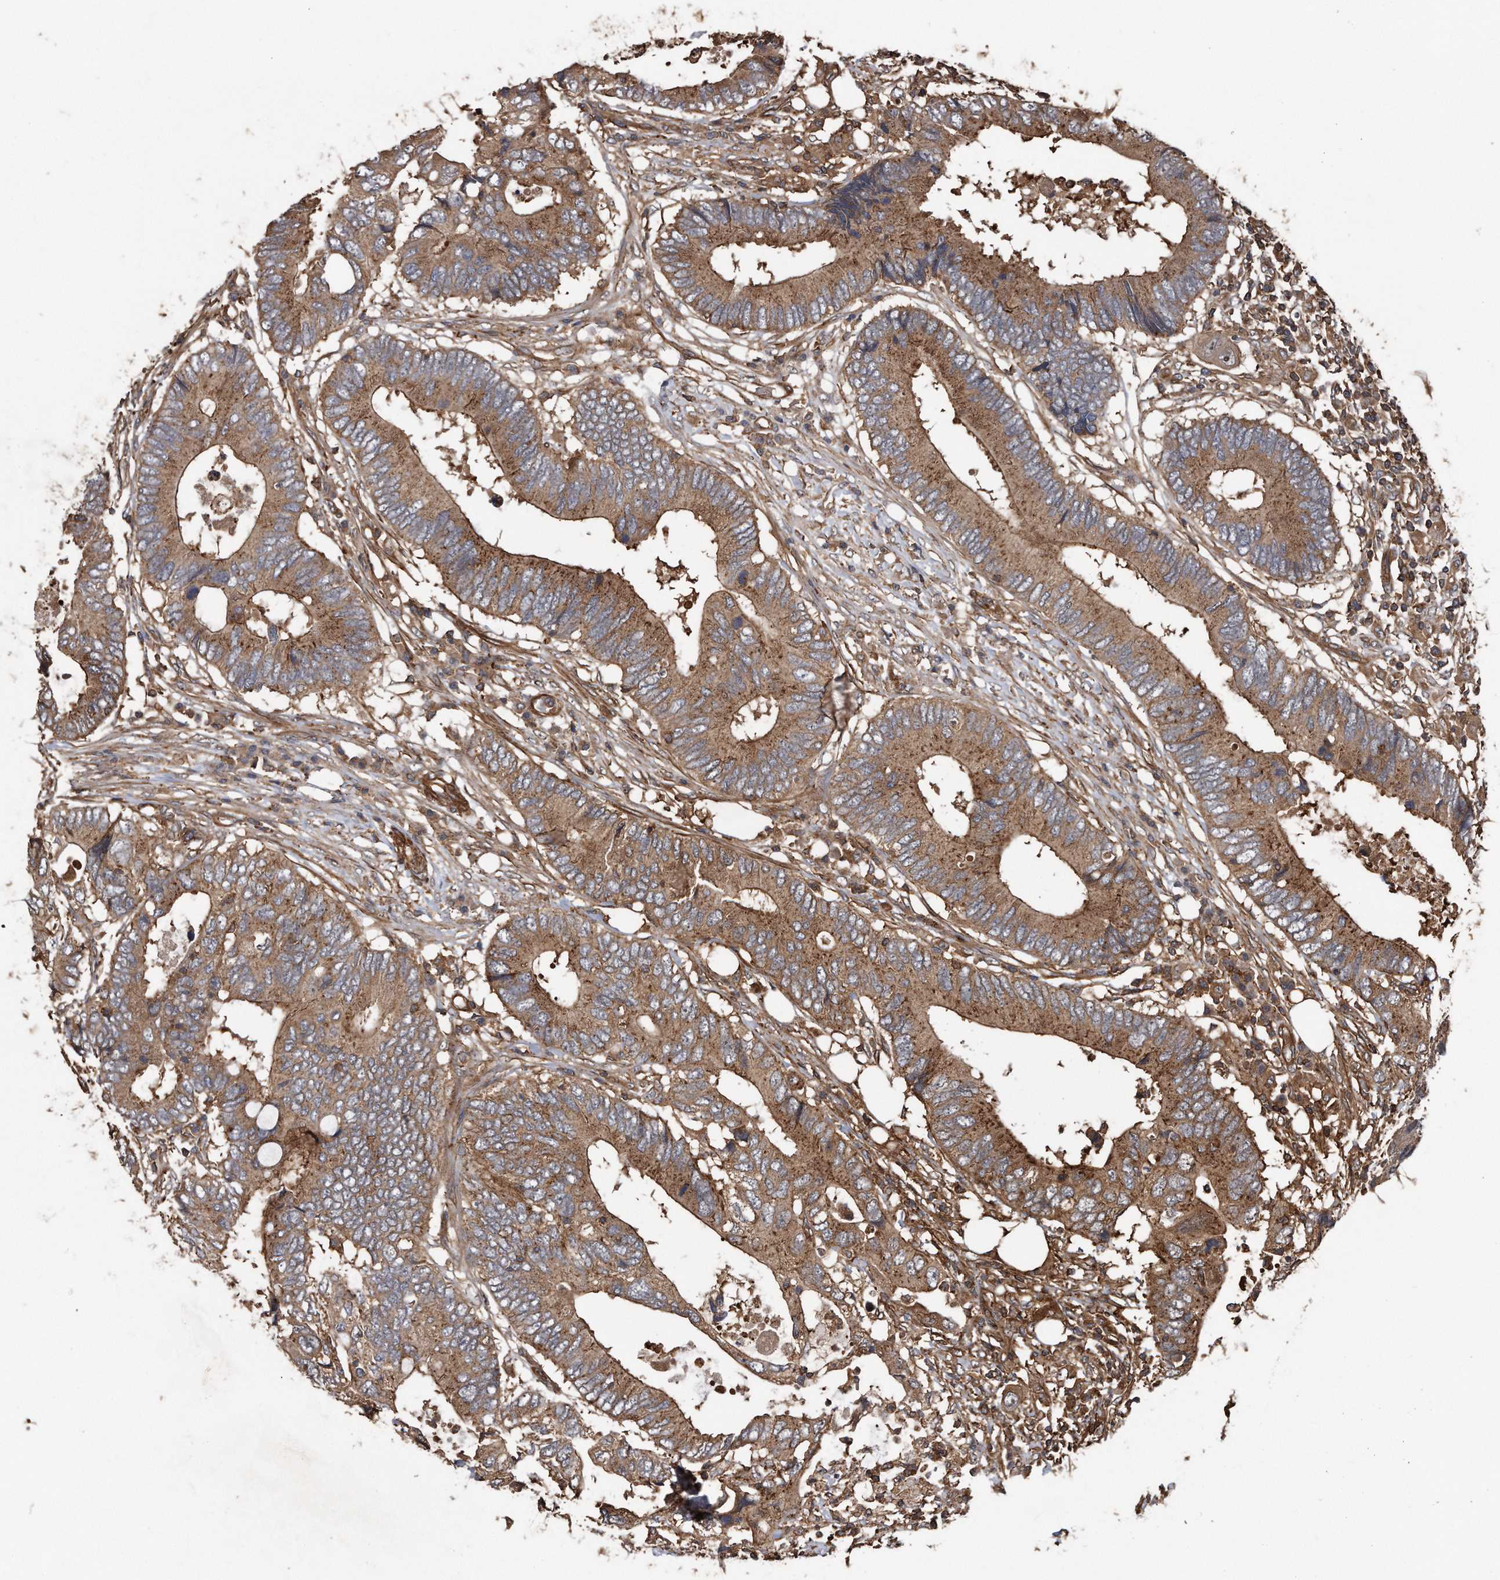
{"staining": {"intensity": "moderate", "quantity": ">75%", "location": "cytoplasmic/membranous"}, "tissue": "colorectal cancer", "cell_type": "Tumor cells", "image_type": "cancer", "snomed": [{"axis": "morphology", "description": "Adenocarcinoma, NOS"}, {"axis": "topography", "description": "Colon"}], "caption": "The image demonstrates immunohistochemical staining of colorectal cancer. There is moderate cytoplasmic/membranous positivity is appreciated in approximately >75% of tumor cells.", "gene": "KCND3", "patient": {"sex": "male", "age": 71}}